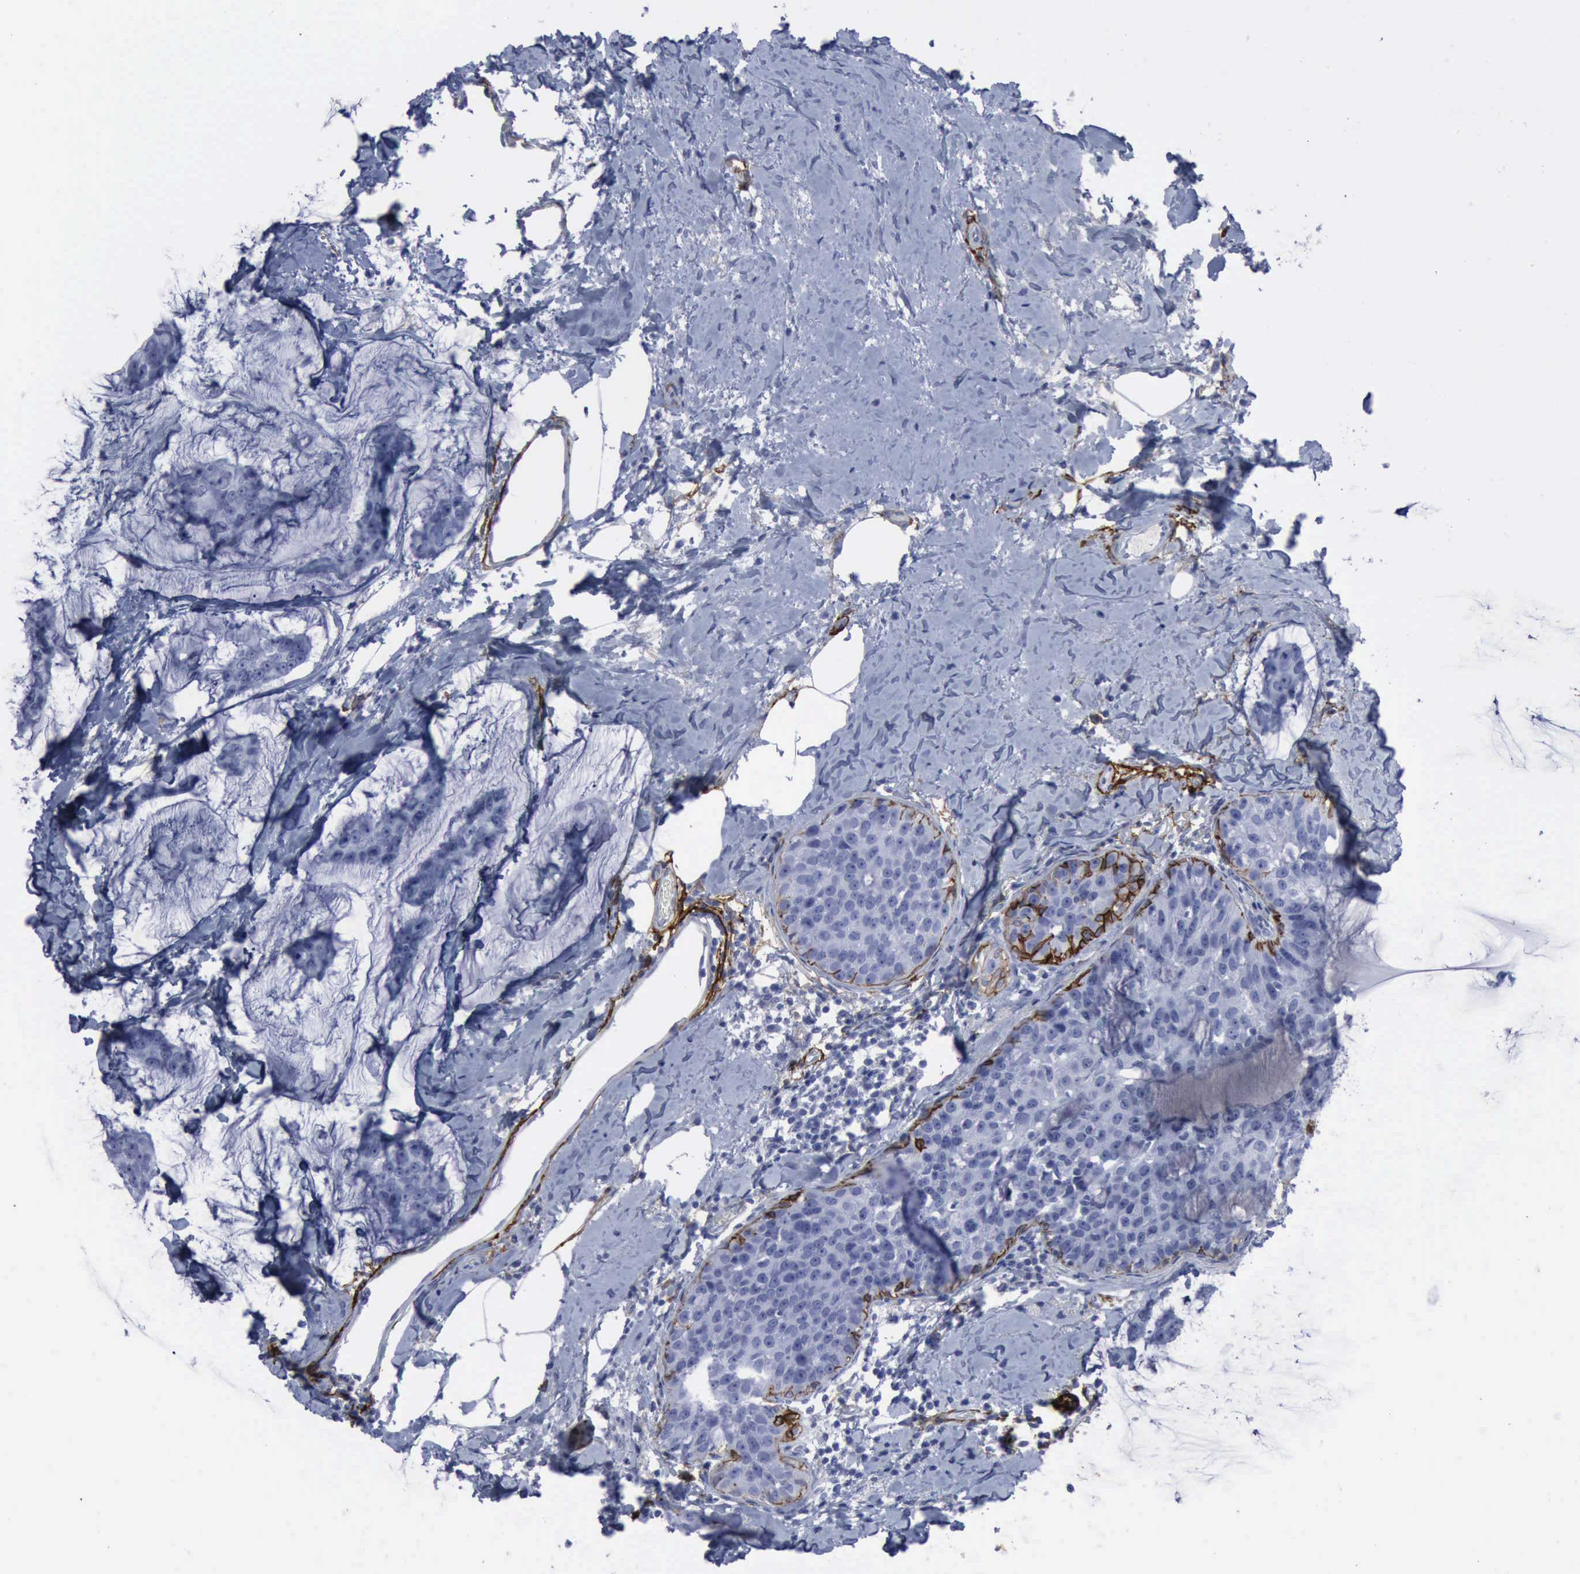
{"staining": {"intensity": "negative", "quantity": "none", "location": "none"}, "tissue": "breast cancer", "cell_type": "Tumor cells", "image_type": "cancer", "snomed": [{"axis": "morphology", "description": "Normal tissue, NOS"}, {"axis": "morphology", "description": "Duct carcinoma"}, {"axis": "topography", "description": "Breast"}], "caption": "Immunohistochemistry (IHC) photomicrograph of human infiltrating ductal carcinoma (breast) stained for a protein (brown), which shows no staining in tumor cells.", "gene": "NGFR", "patient": {"sex": "female", "age": 50}}